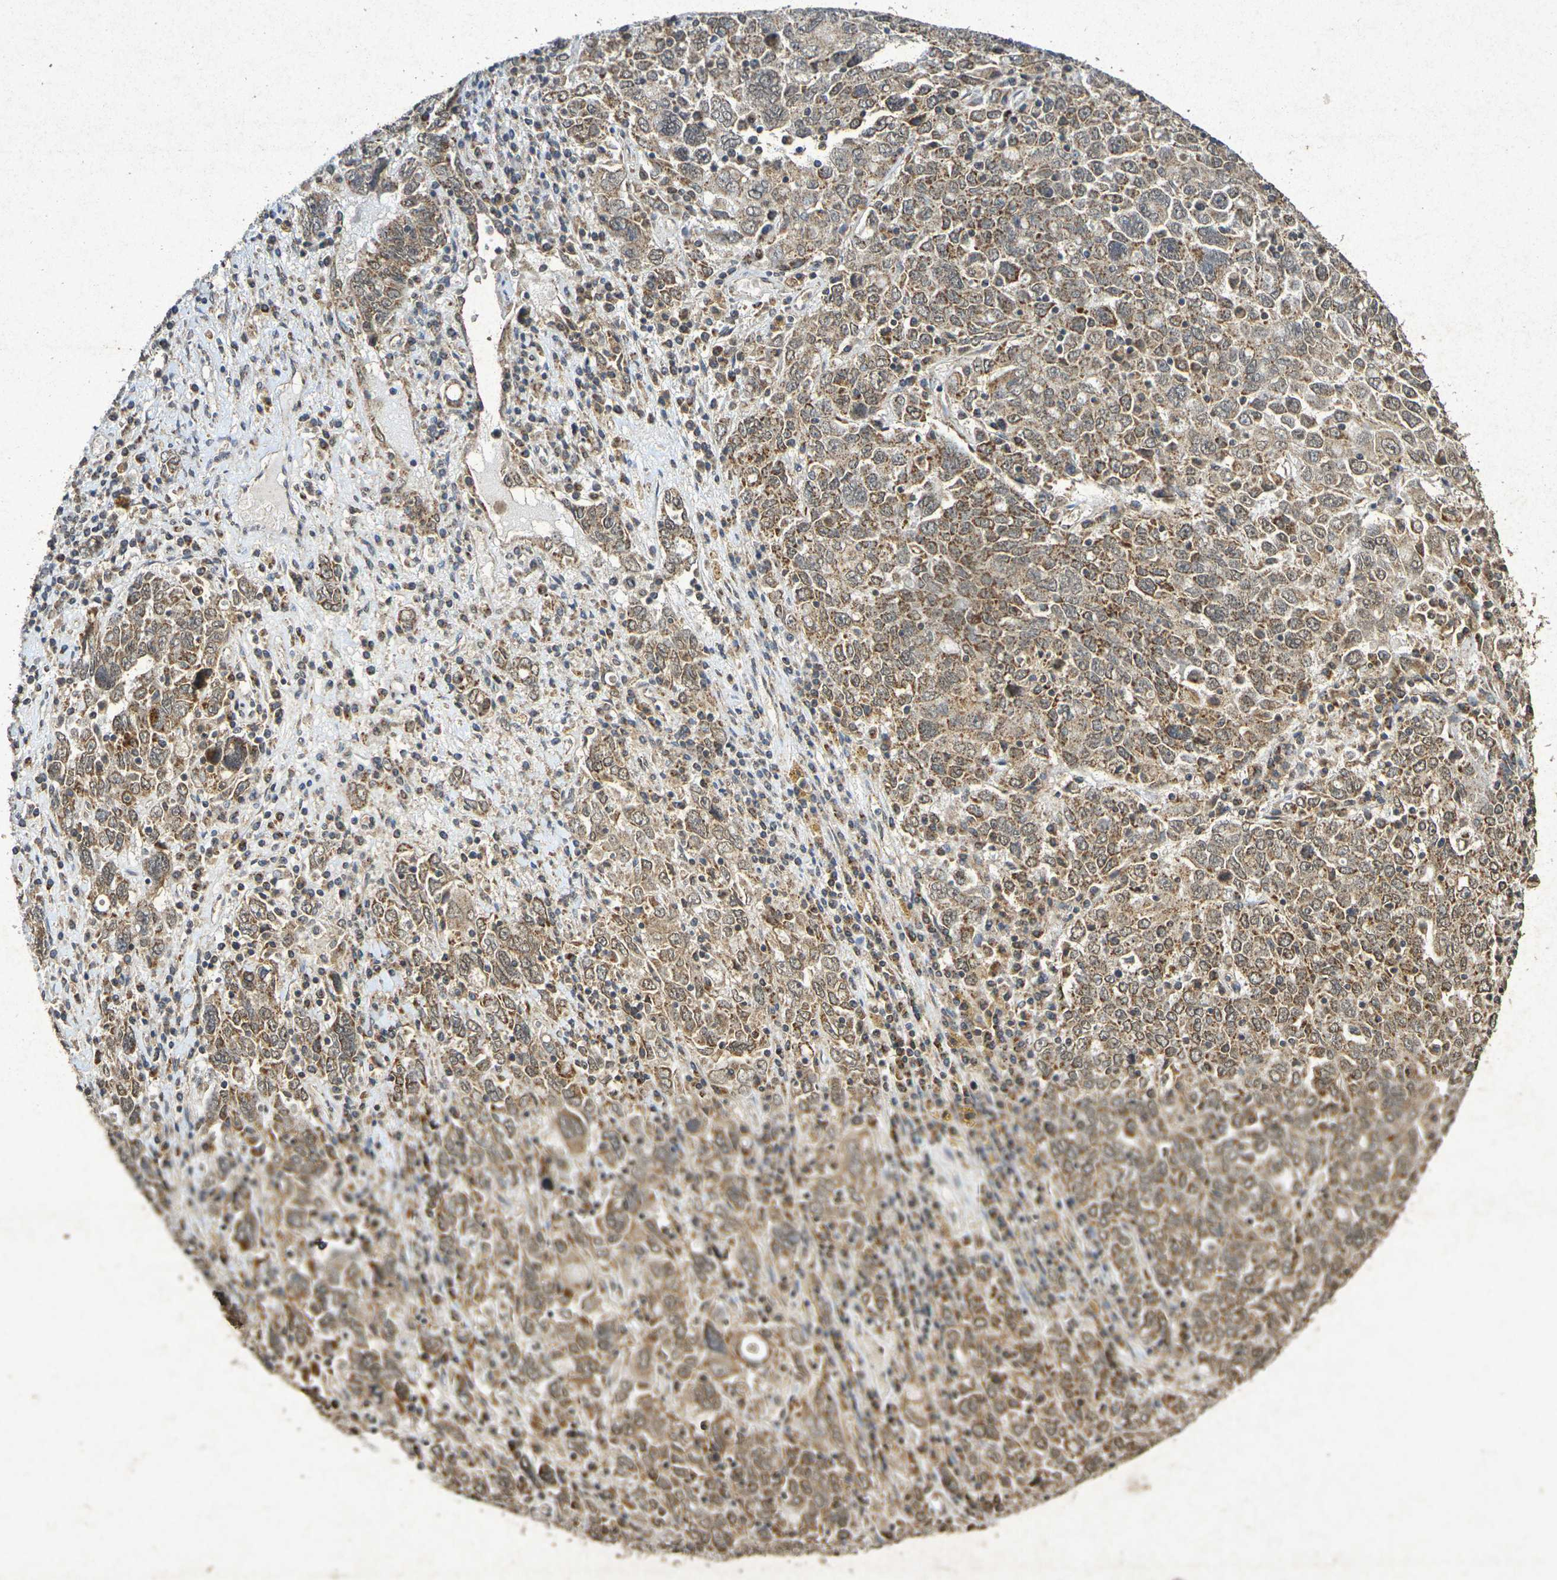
{"staining": {"intensity": "moderate", "quantity": ">75%", "location": "cytoplasmic/membranous"}, "tissue": "ovarian cancer", "cell_type": "Tumor cells", "image_type": "cancer", "snomed": [{"axis": "morphology", "description": "Carcinoma, endometroid"}, {"axis": "topography", "description": "Ovary"}], "caption": "Protein expression analysis of human ovarian cancer (endometroid carcinoma) reveals moderate cytoplasmic/membranous staining in approximately >75% of tumor cells.", "gene": "GUCY1A2", "patient": {"sex": "female", "age": 62}}